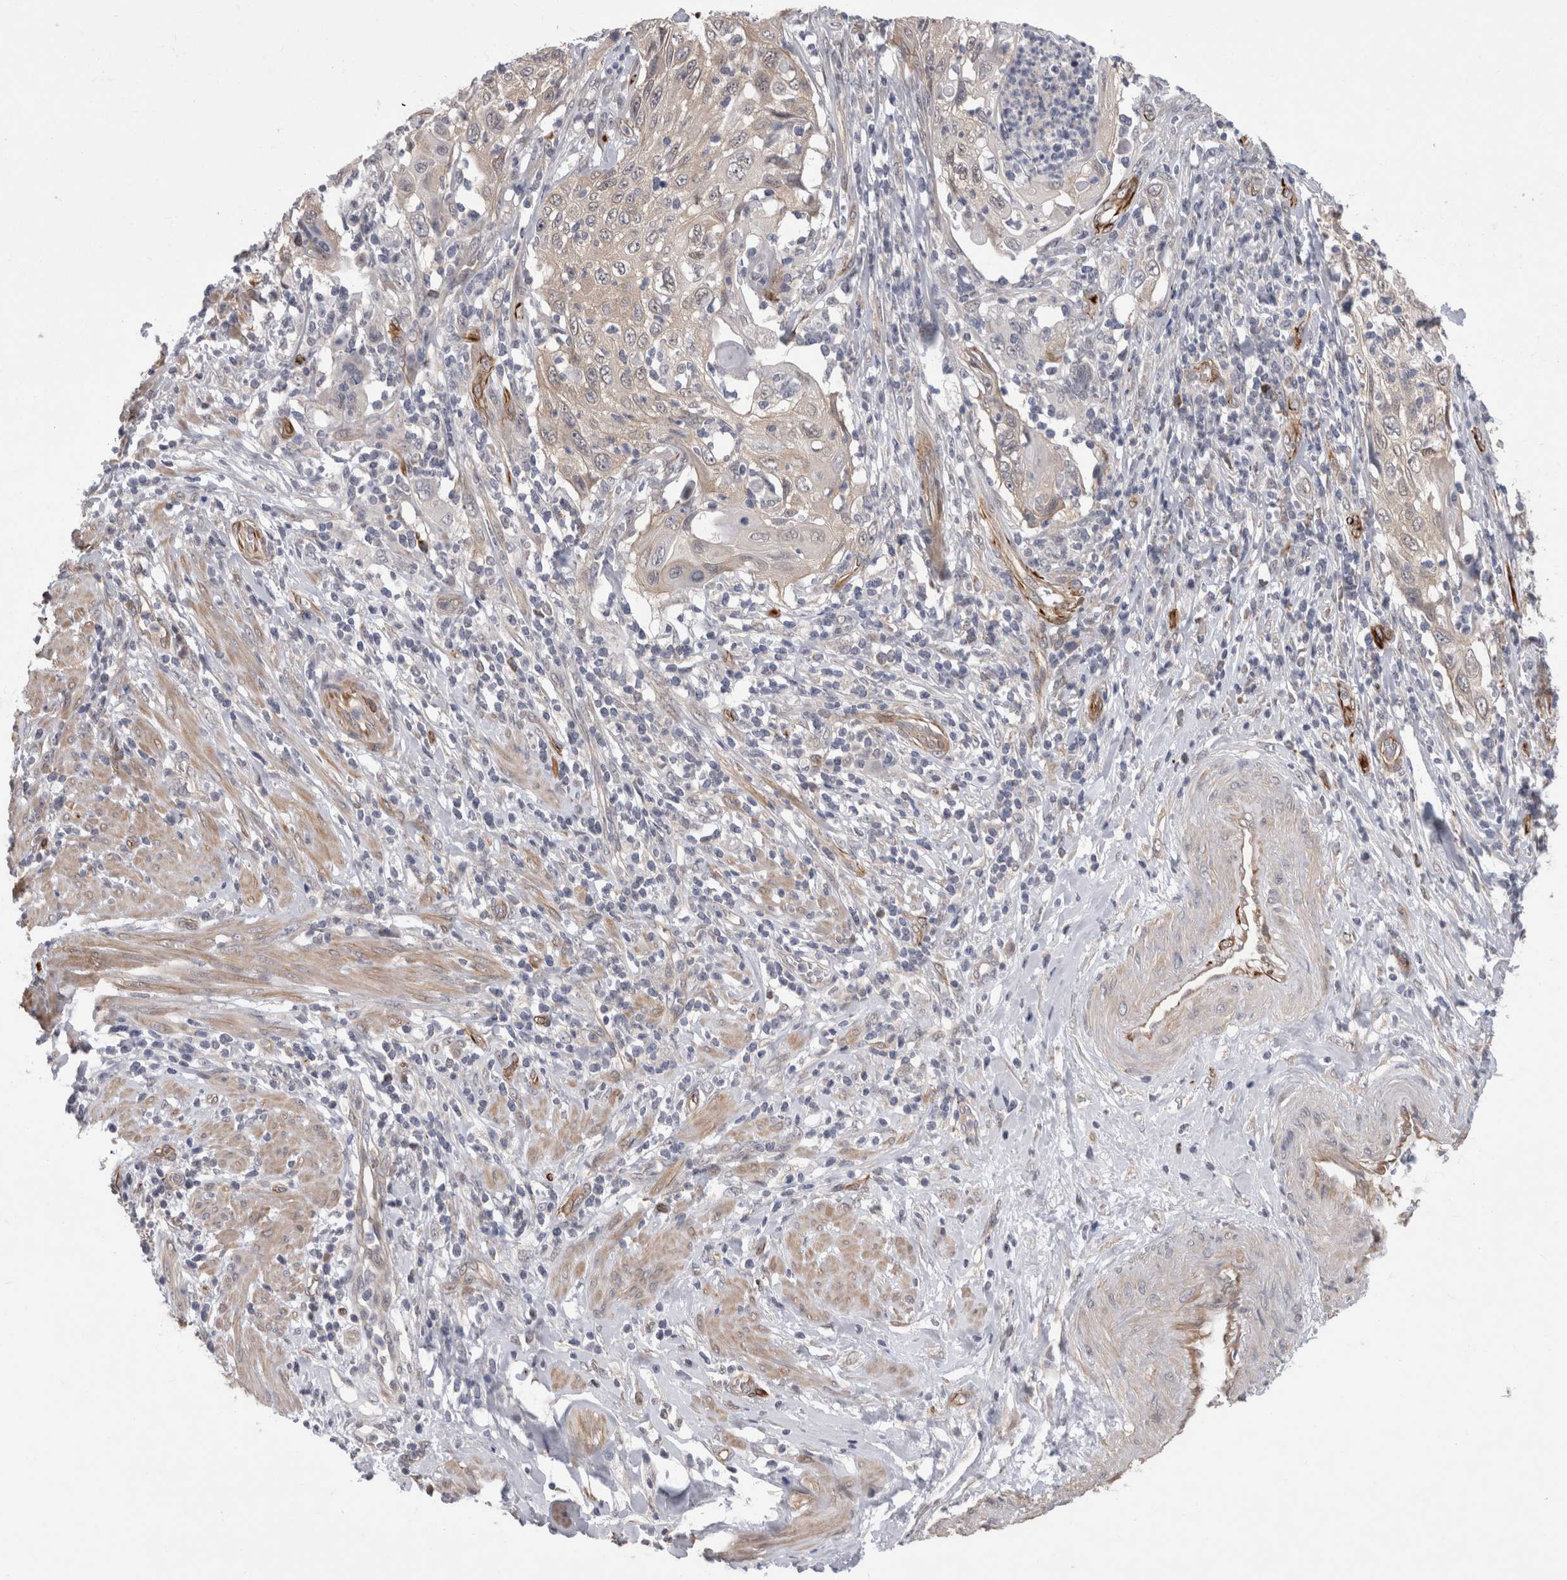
{"staining": {"intensity": "negative", "quantity": "none", "location": "none"}, "tissue": "cervical cancer", "cell_type": "Tumor cells", "image_type": "cancer", "snomed": [{"axis": "morphology", "description": "Squamous cell carcinoma, NOS"}, {"axis": "topography", "description": "Cervix"}], "caption": "Protein analysis of cervical cancer demonstrates no significant staining in tumor cells.", "gene": "FAM83H", "patient": {"sex": "female", "age": 70}}